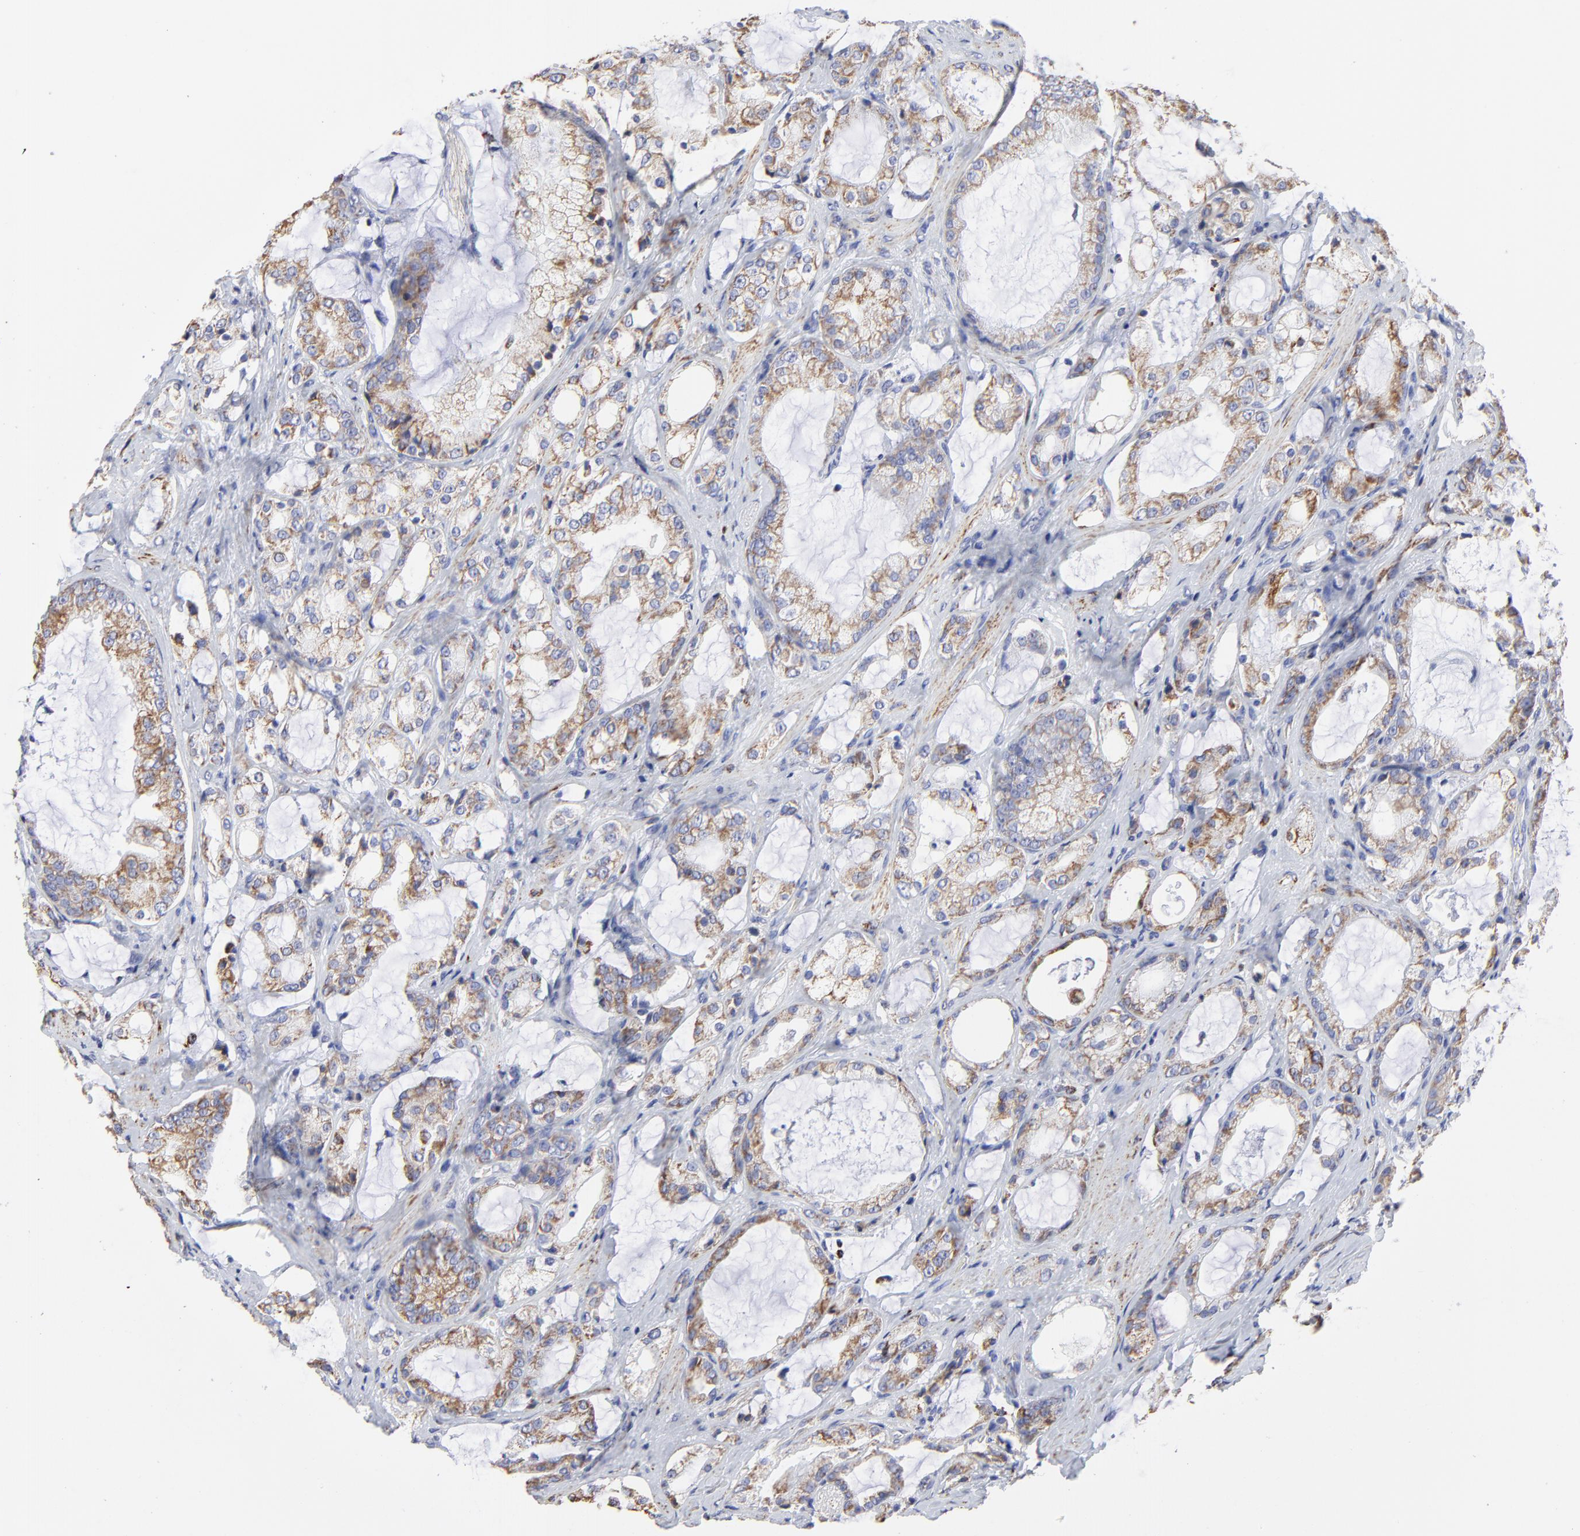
{"staining": {"intensity": "weak", "quantity": ">75%", "location": "cytoplasmic/membranous"}, "tissue": "prostate cancer", "cell_type": "Tumor cells", "image_type": "cancer", "snomed": [{"axis": "morphology", "description": "Adenocarcinoma, Medium grade"}, {"axis": "topography", "description": "Prostate"}], "caption": "Immunohistochemistry (DAB (3,3'-diaminobenzidine)) staining of human prostate medium-grade adenocarcinoma exhibits weak cytoplasmic/membranous protein staining in approximately >75% of tumor cells.", "gene": "PINK1", "patient": {"sex": "male", "age": 70}}